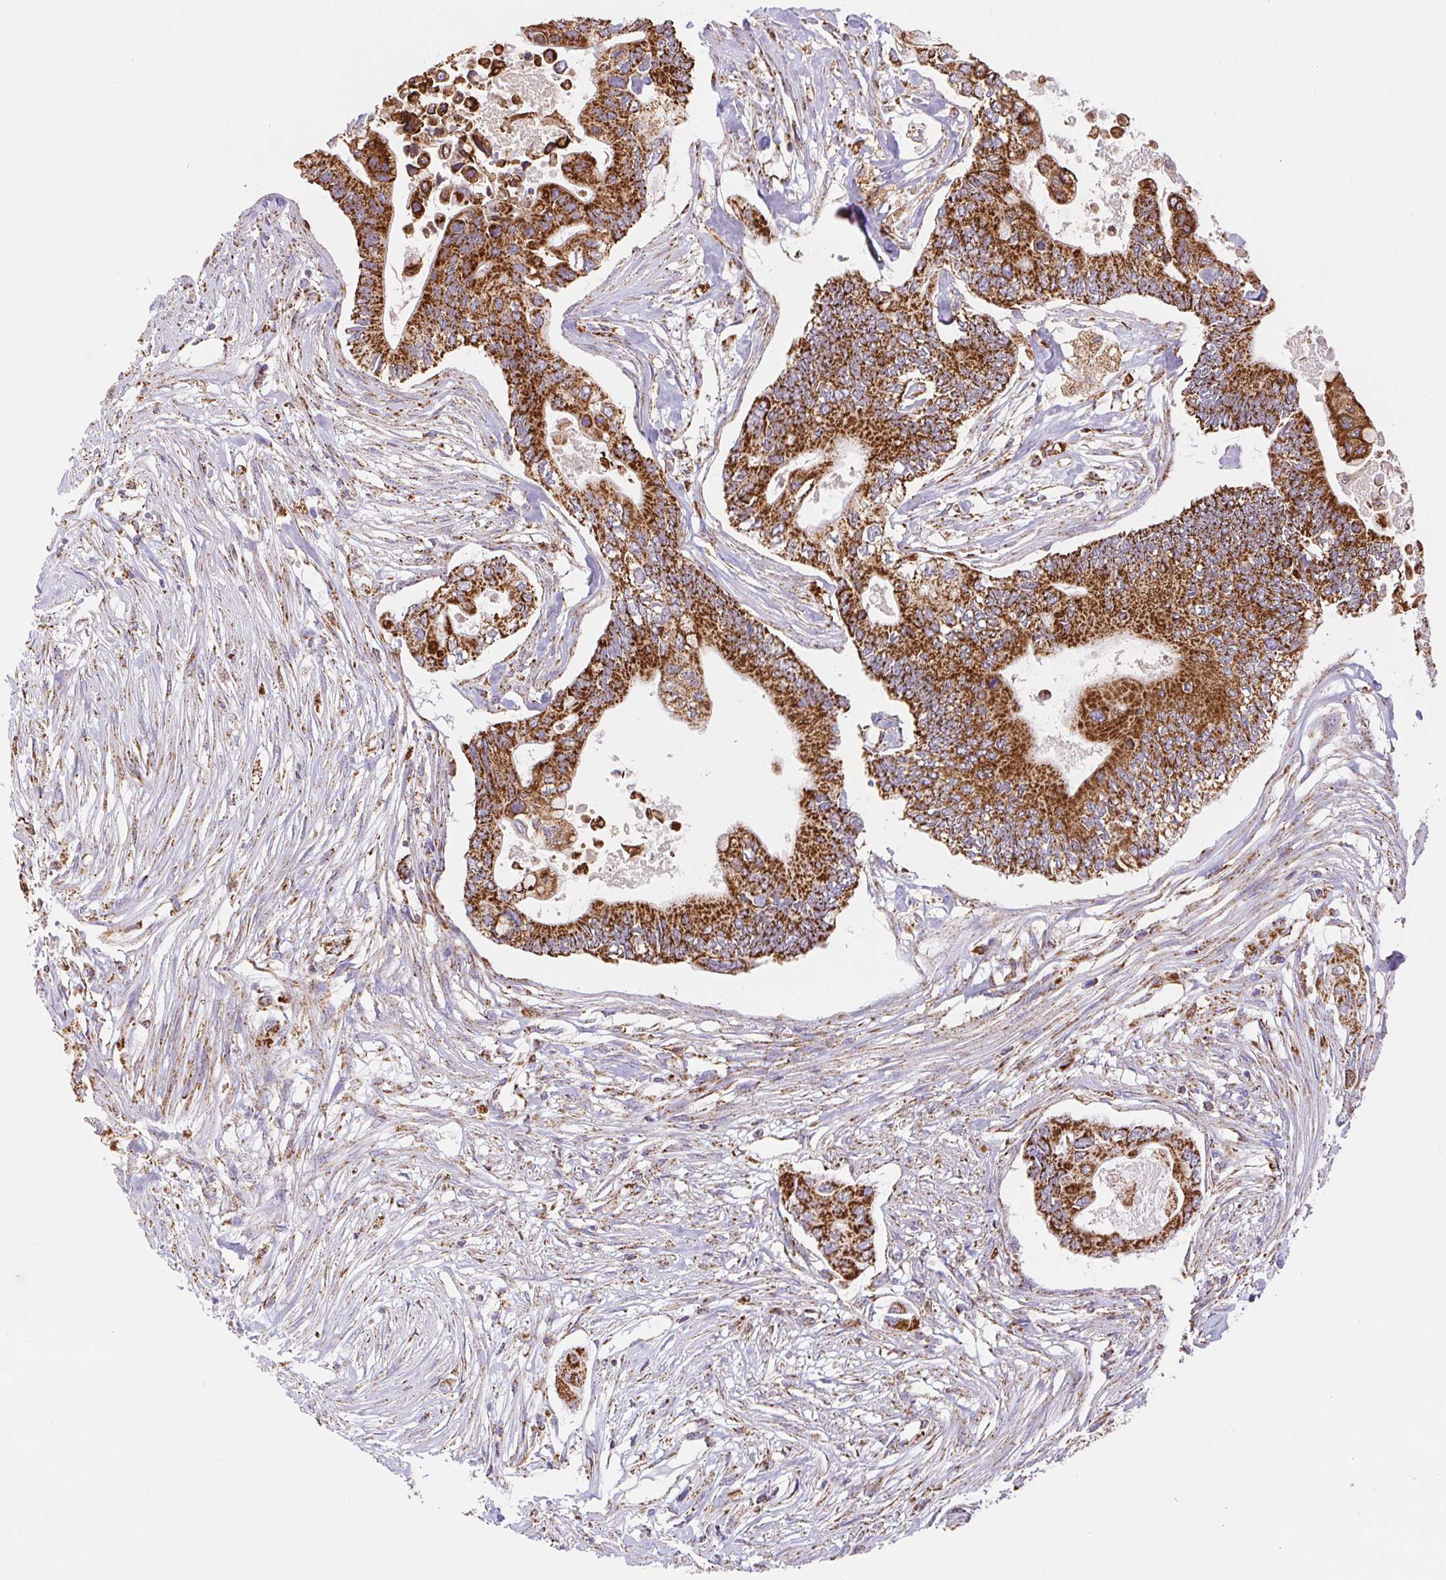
{"staining": {"intensity": "strong", "quantity": ">75%", "location": "cytoplasmic/membranous"}, "tissue": "pancreatic cancer", "cell_type": "Tumor cells", "image_type": "cancer", "snomed": [{"axis": "morphology", "description": "Adenocarcinoma, NOS"}, {"axis": "topography", "description": "Pancreas"}], "caption": "A micrograph of pancreatic cancer (adenocarcinoma) stained for a protein reveals strong cytoplasmic/membranous brown staining in tumor cells.", "gene": "NIPSNAP2", "patient": {"sex": "female", "age": 63}}